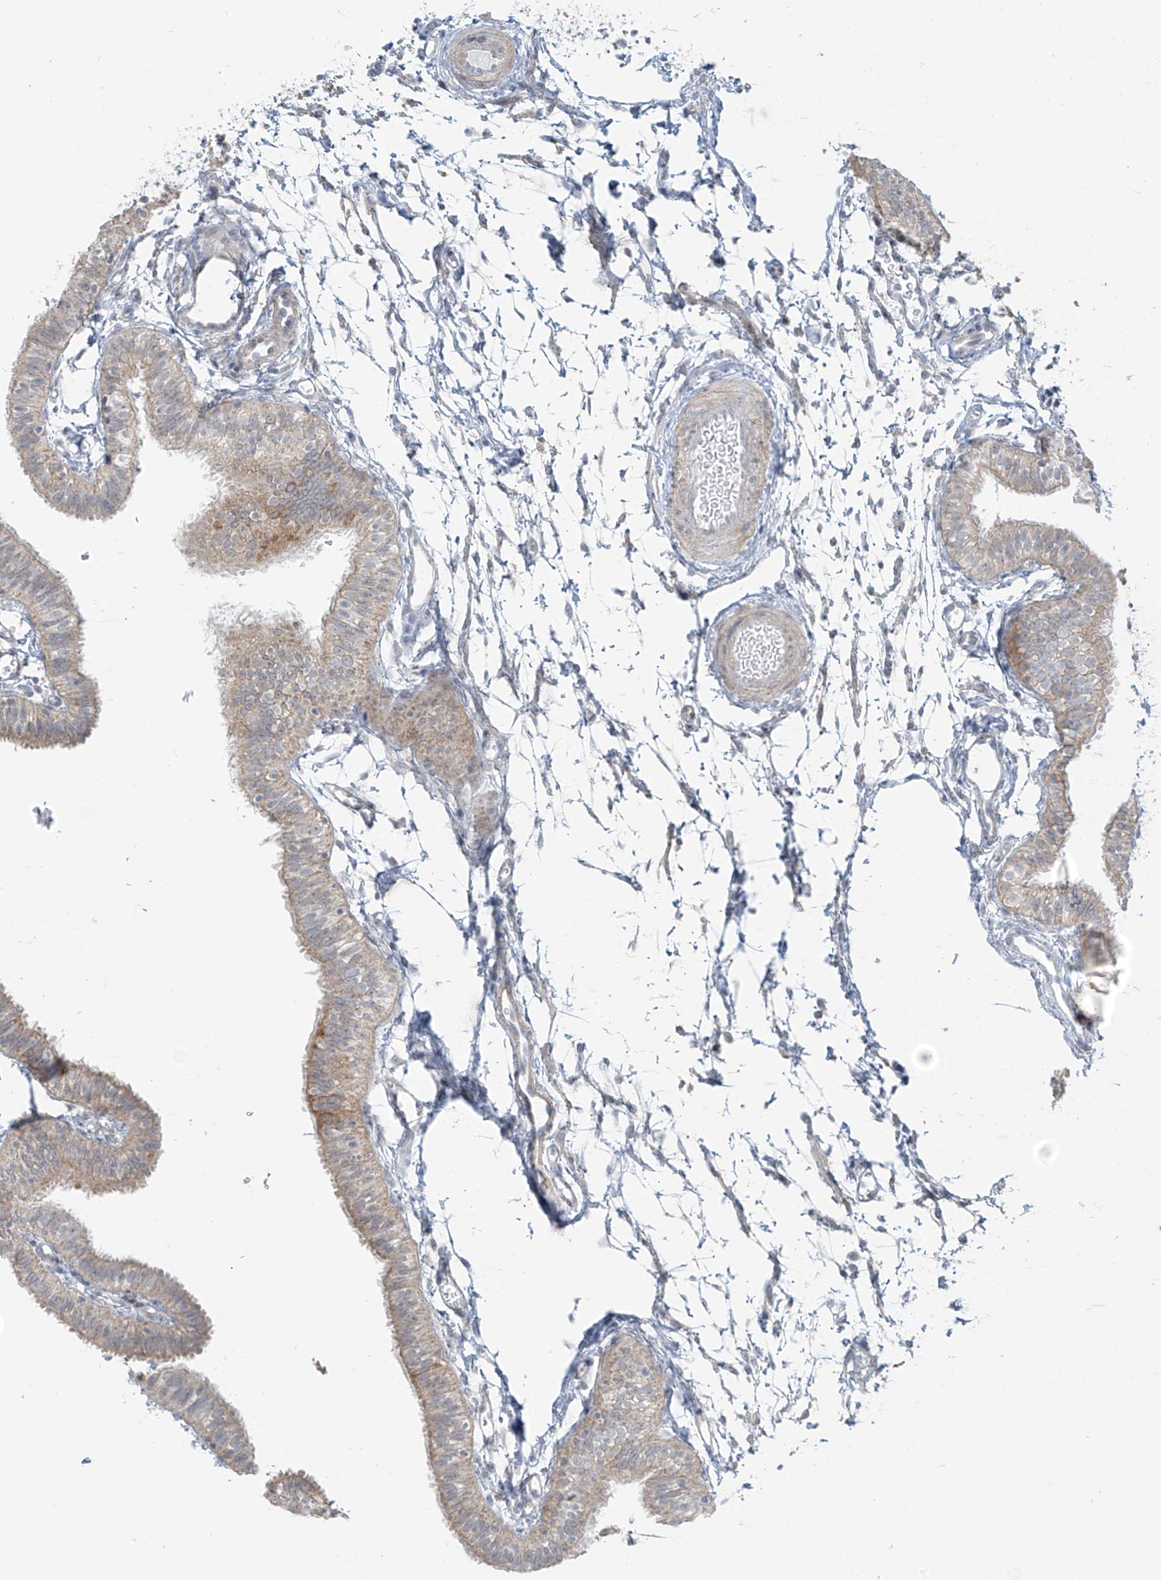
{"staining": {"intensity": "weak", "quantity": ">75%", "location": "cytoplasmic/membranous"}, "tissue": "fallopian tube", "cell_type": "Glandular cells", "image_type": "normal", "snomed": [{"axis": "morphology", "description": "Normal tissue, NOS"}, {"axis": "topography", "description": "Fallopian tube"}], "caption": "Fallopian tube stained for a protein (brown) demonstrates weak cytoplasmic/membranous positive expression in about >75% of glandular cells.", "gene": "HDDC2", "patient": {"sex": "female", "age": 35}}